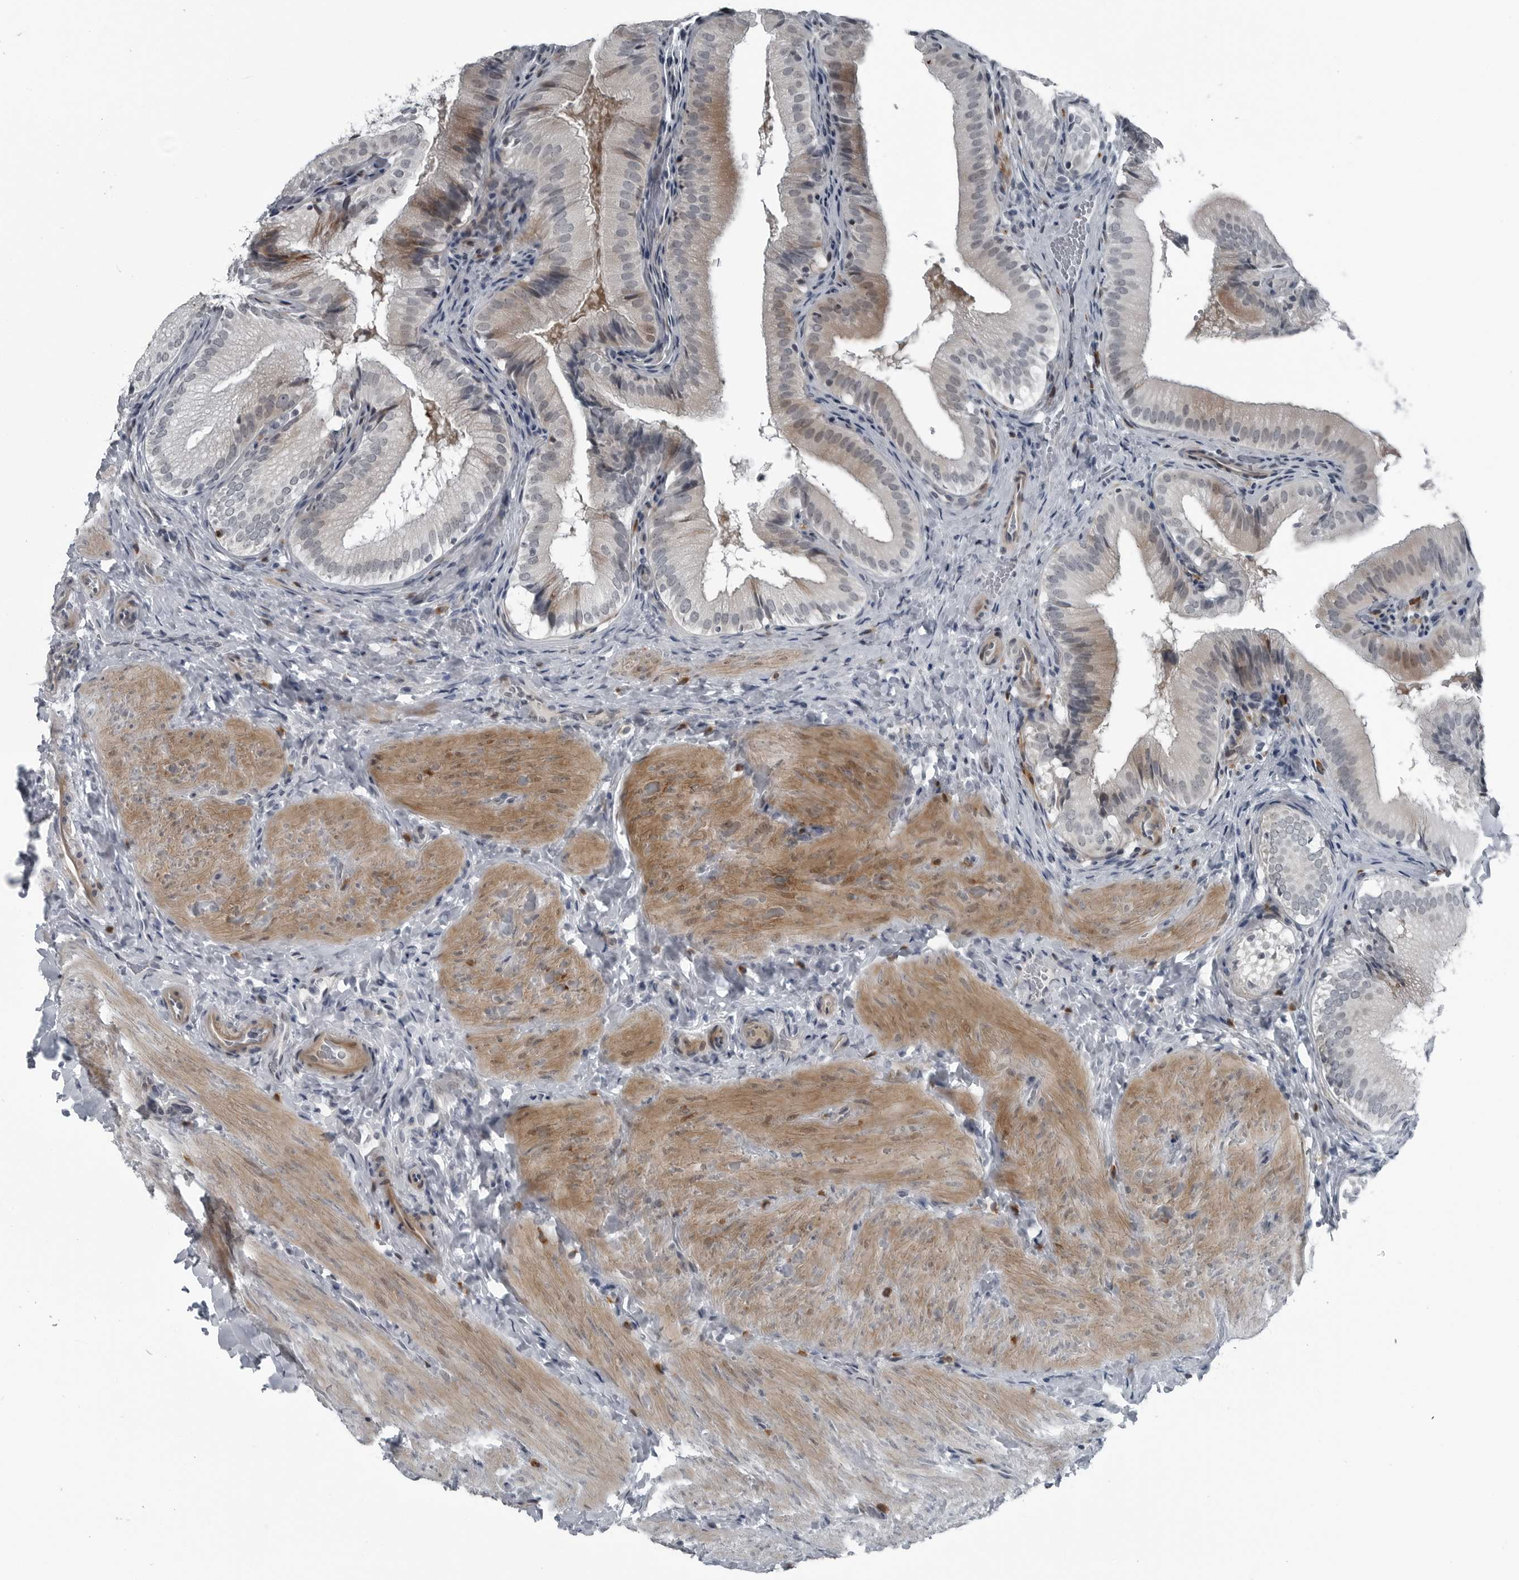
{"staining": {"intensity": "moderate", "quantity": "25%-75%", "location": "cytoplasmic/membranous"}, "tissue": "gallbladder", "cell_type": "Glandular cells", "image_type": "normal", "snomed": [{"axis": "morphology", "description": "Normal tissue, NOS"}, {"axis": "topography", "description": "Gallbladder"}], "caption": "A micrograph of gallbladder stained for a protein exhibits moderate cytoplasmic/membranous brown staining in glandular cells.", "gene": "DNAAF11", "patient": {"sex": "female", "age": 30}}